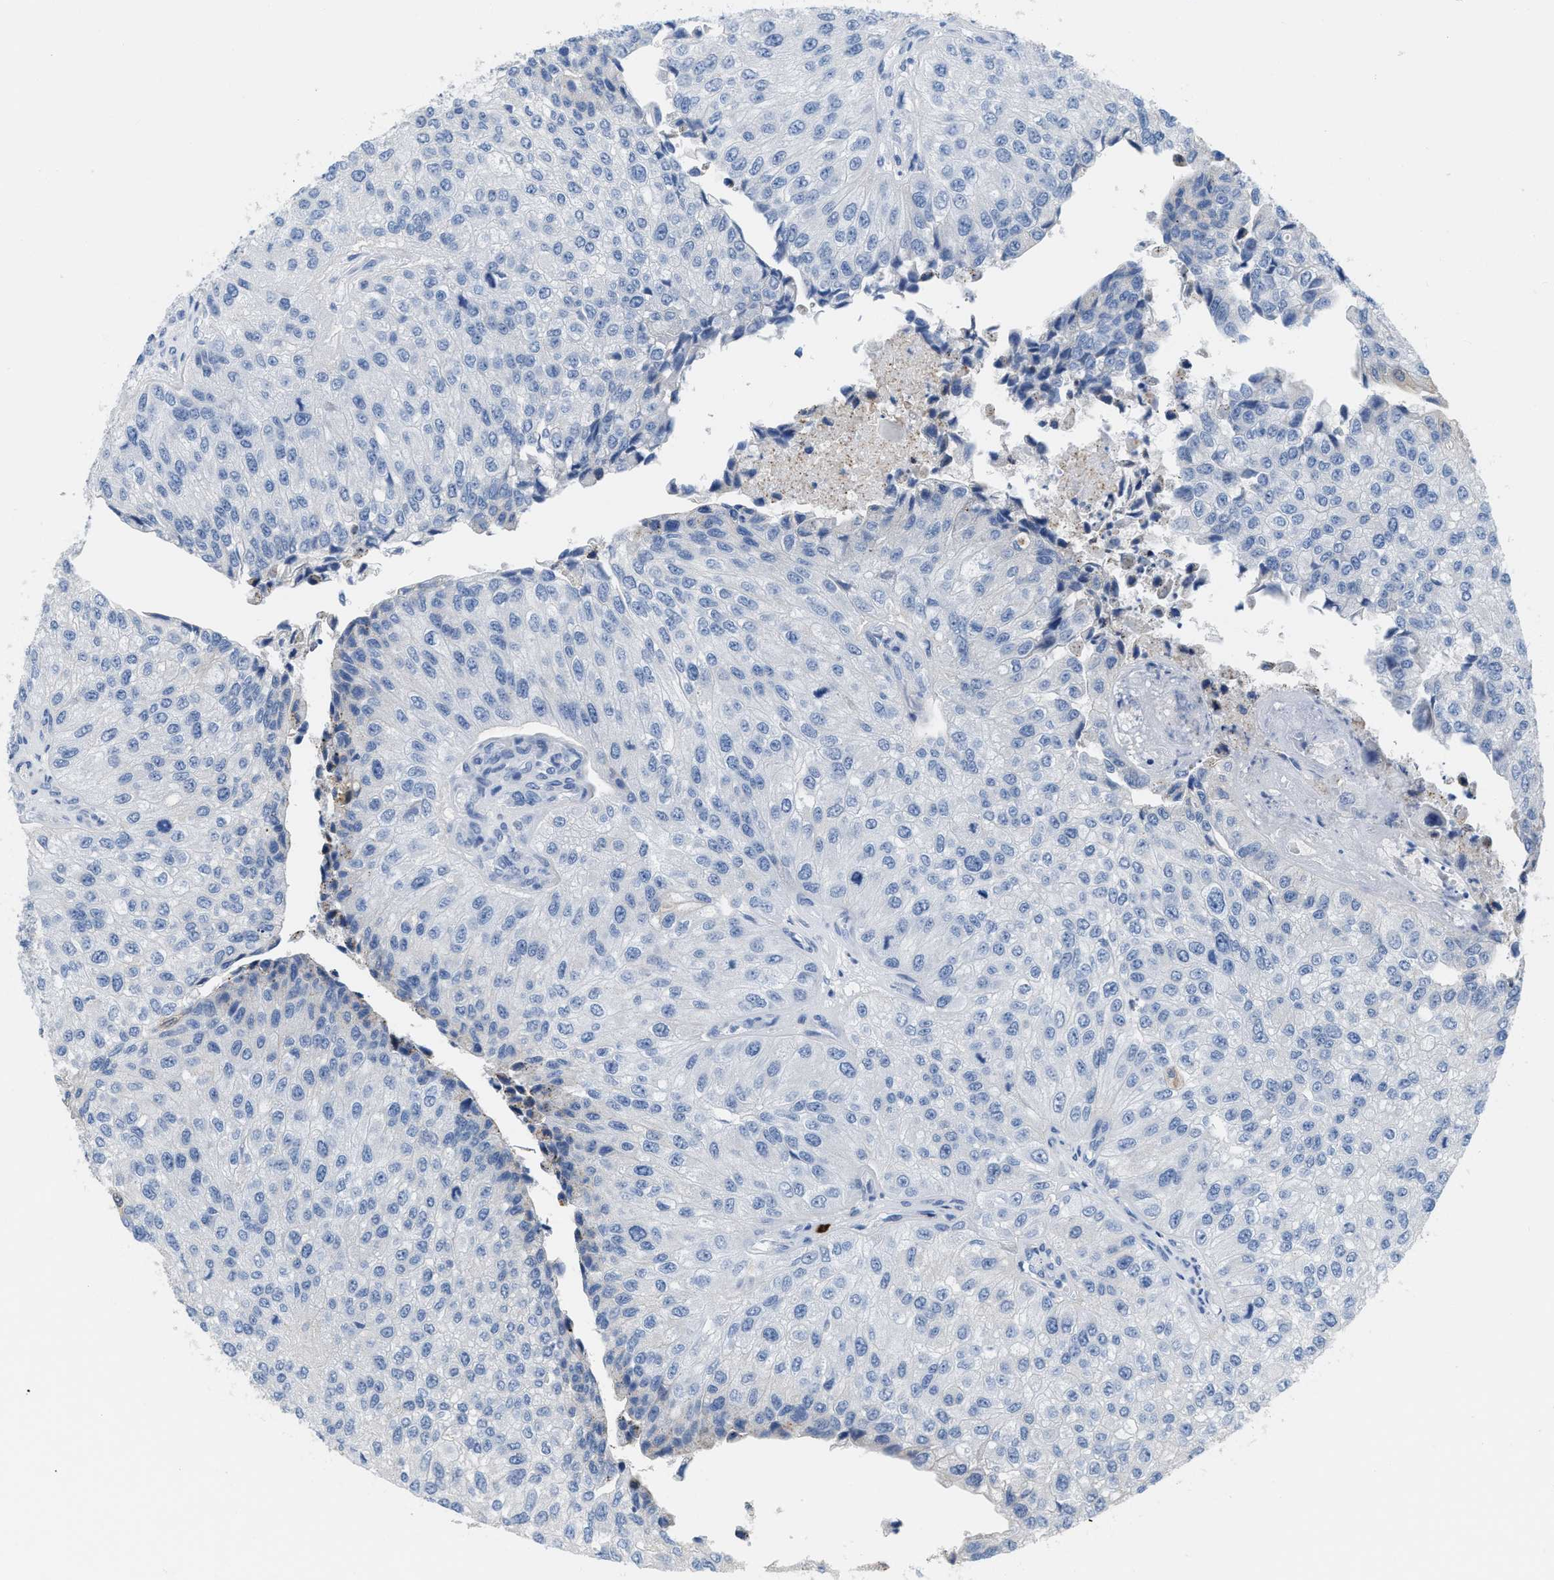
{"staining": {"intensity": "negative", "quantity": "none", "location": "none"}, "tissue": "urothelial cancer", "cell_type": "Tumor cells", "image_type": "cancer", "snomed": [{"axis": "morphology", "description": "Urothelial carcinoma, High grade"}, {"axis": "topography", "description": "Kidney"}, {"axis": "topography", "description": "Urinary bladder"}], "caption": "Immunohistochemical staining of high-grade urothelial carcinoma exhibits no significant positivity in tumor cells.", "gene": "CRYM", "patient": {"sex": "male", "age": 77}}